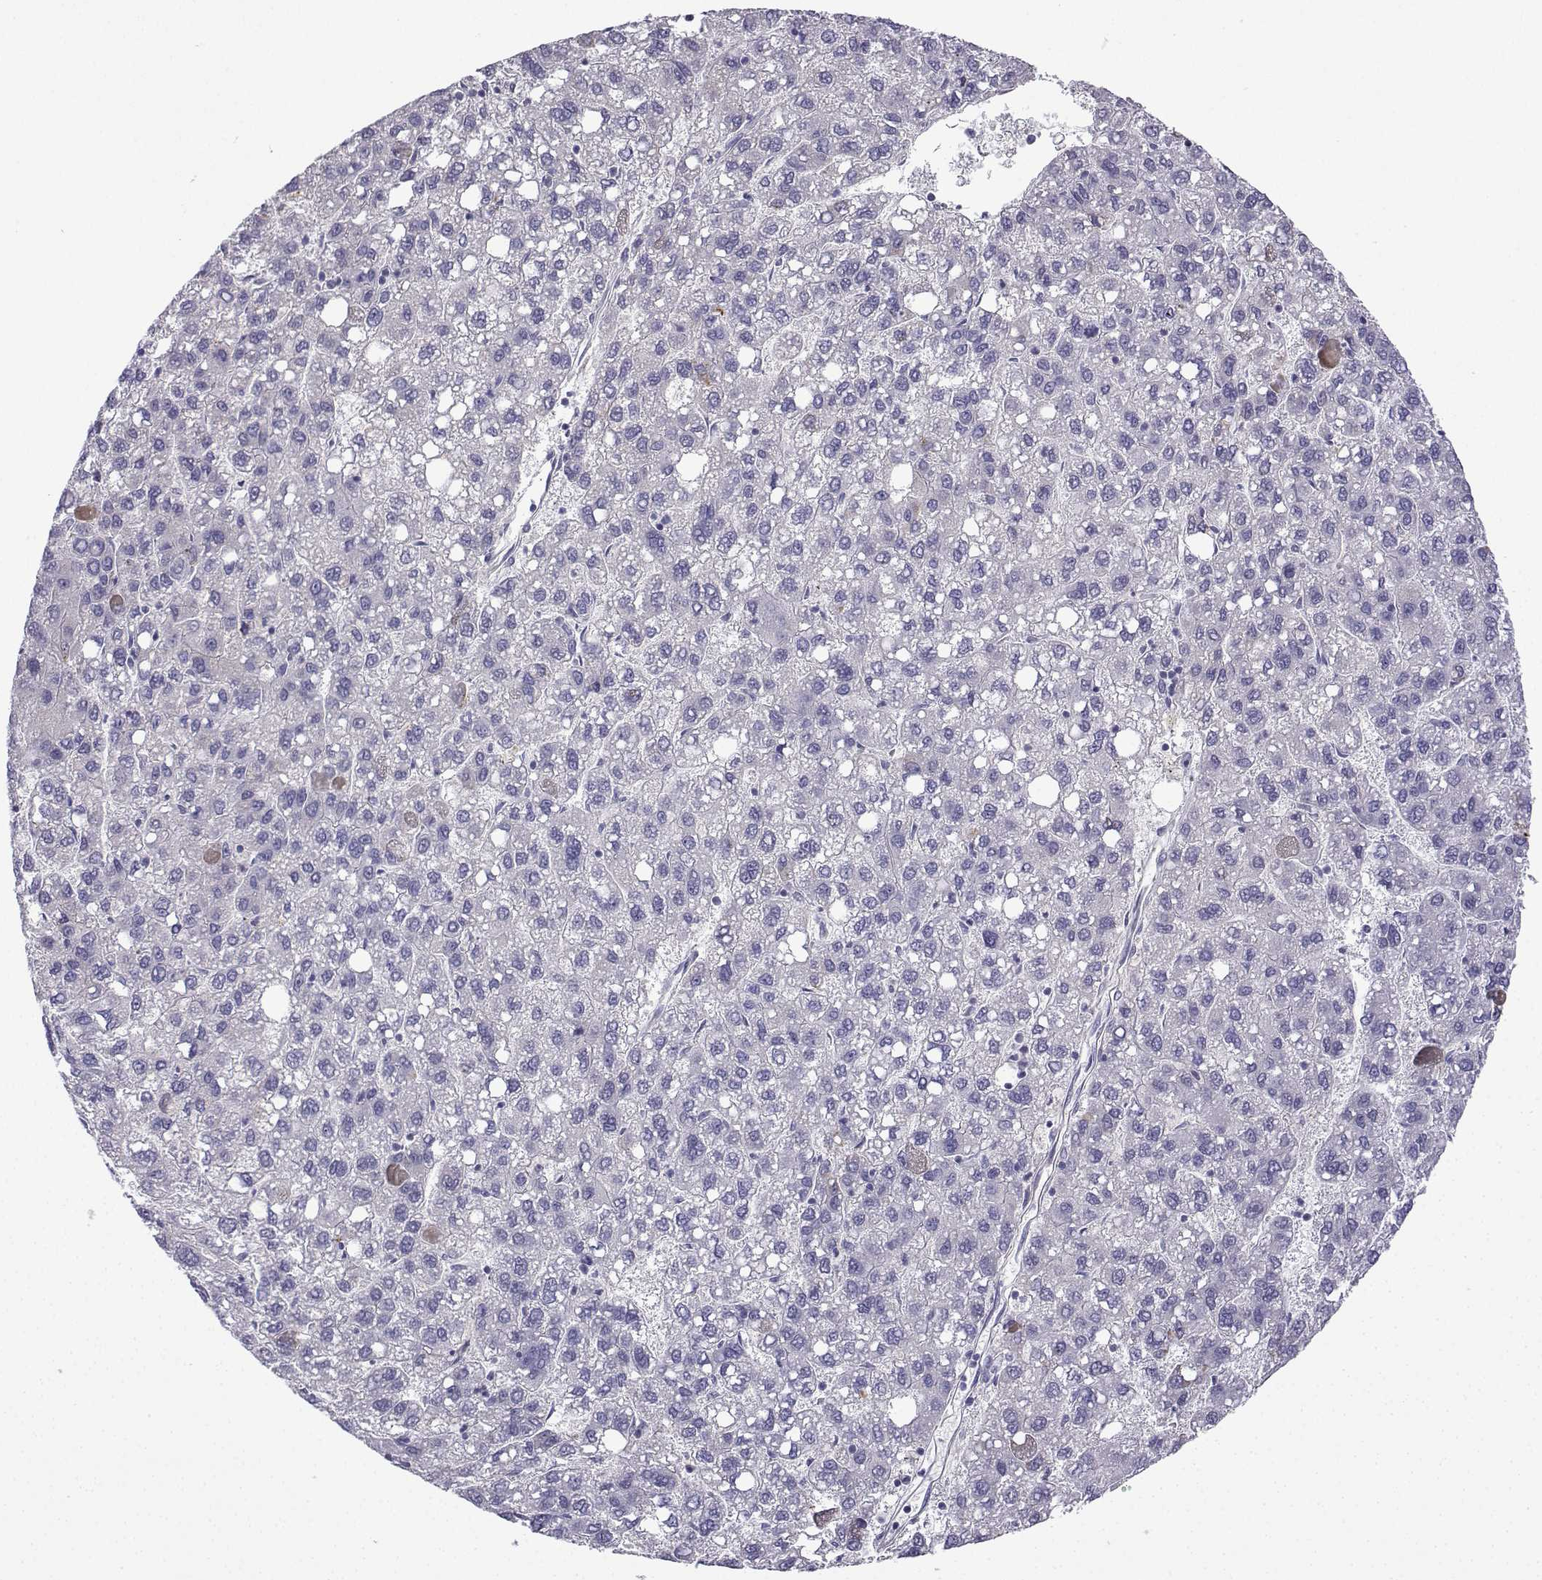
{"staining": {"intensity": "negative", "quantity": "none", "location": "none"}, "tissue": "liver cancer", "cell_type": "Tumor cells", "image_type": "cancer", "snomed": [{"axis": "morphology", "description": "Carcinoma, Hepatocellular, NOS"}, {"axis": "topography", "description": "Liver"}], "caption": "Tumor cells show no significant staining in liver cancer (hepatocellular carcinoma).", "gene": "SPACA7", "patient": {"sex": "female", "age": 82}}